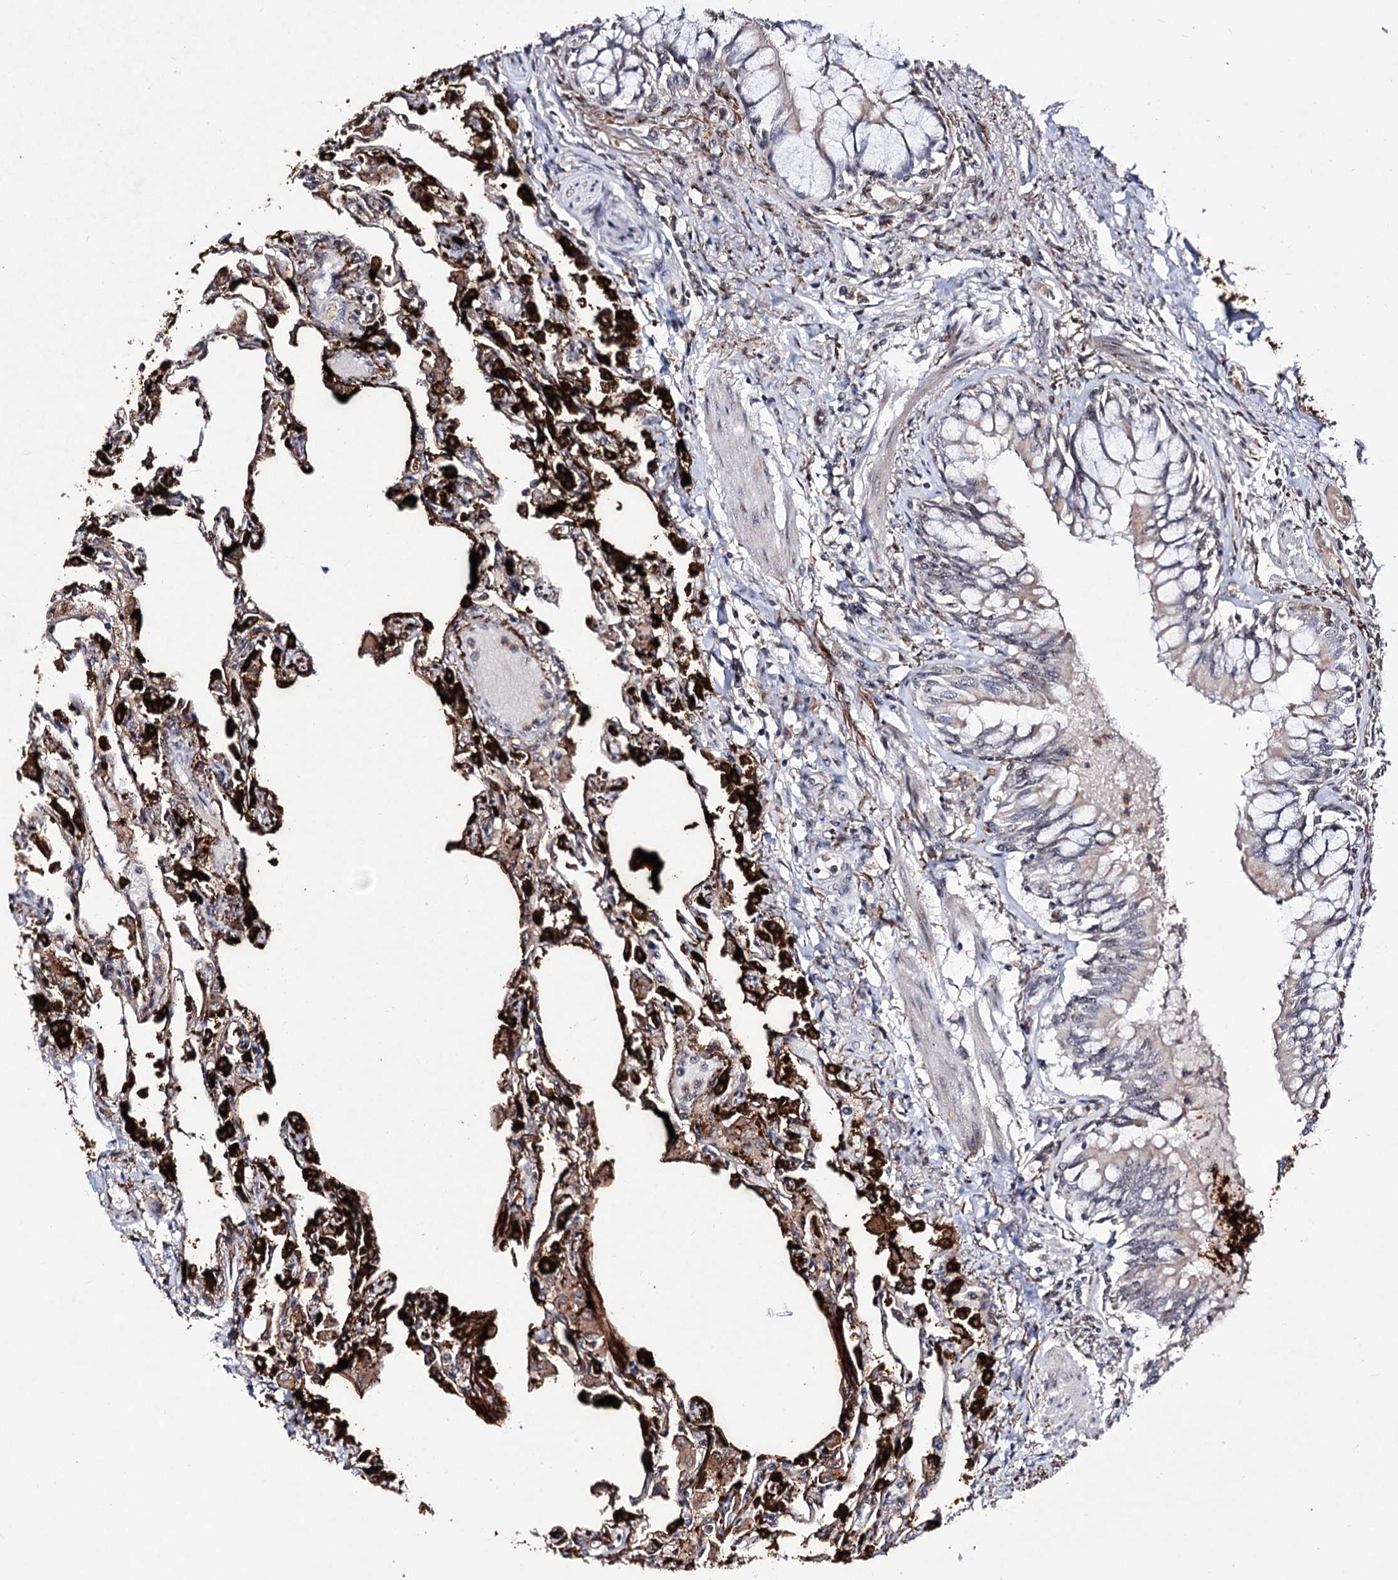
{"staining": {"intensity": "strong", "quantity": ">75%", "location": "cytoplasmic/membranous"}, "tissue": "lung", "cell_type": "Alveolar cells", "image_type": "normal", "snomed": [{"axis": "morphology", "description": "Normal tissue, NOS"}, {"axis": "topography", "description": "Bronchus"}, {"axis": "topography", "description": "Lung"}], "caption": "DAB (3,3'-diaminobenzidine) immunohistochemical staining of unremarkable lung reveals strong cytoplasmic/membranous protein staining in approximately >75% of alveolar cells.", "gene": "EXOSC10", "patient": {"sex": "female", "age": 49}}